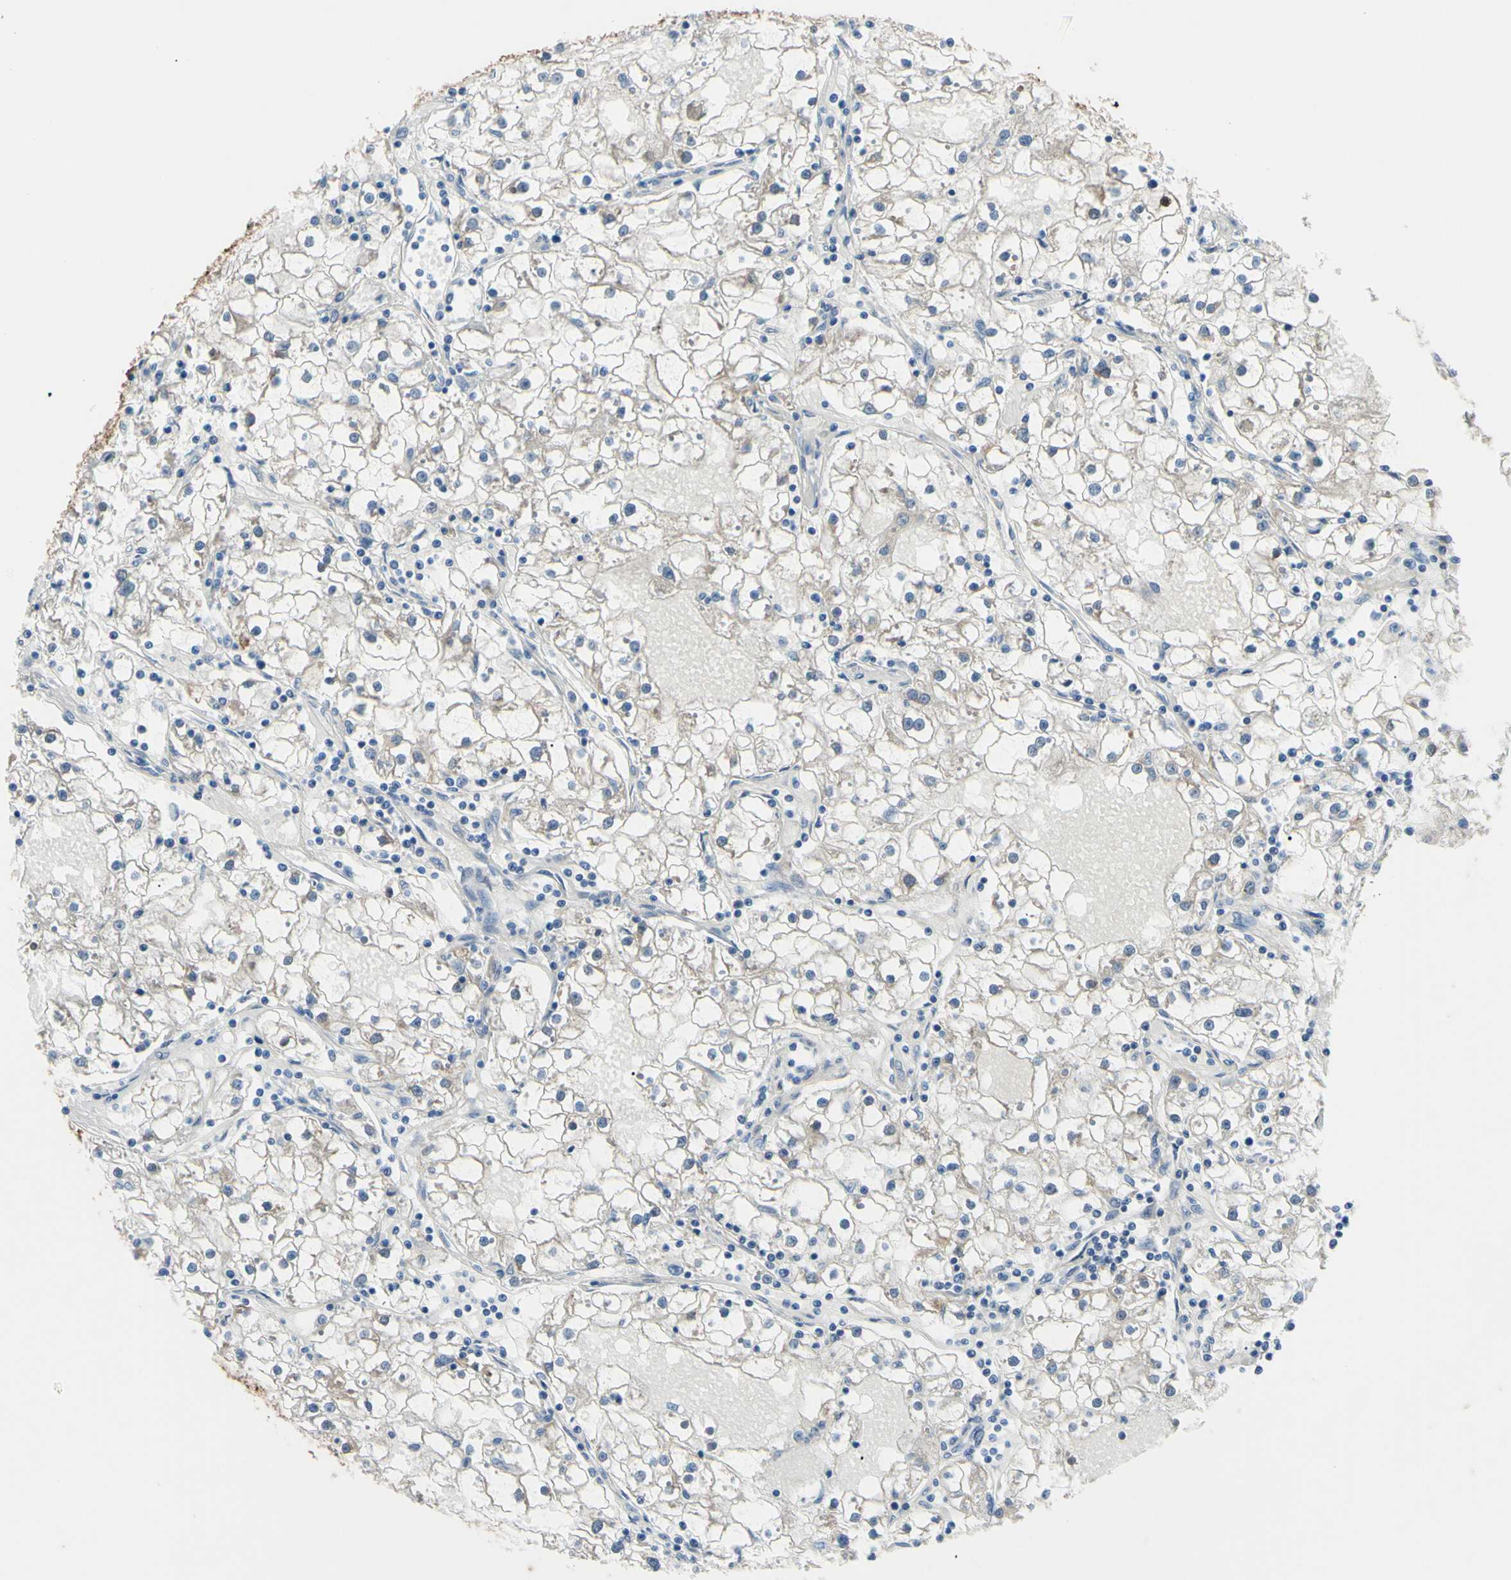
{"staining": {"intensity": "weak", "quantity": "<25%", "location": "cytoplasmic/membranous"}, "tissue": "renal cancer", "cell_type": "Tumor cells", "image_type": "cancer", "snomed": [{"axis": "morphology", "description": "Adenocarcinoma, NOS"}, {"axis": "topography", "description": "Kidney"}], "caption": "Renal adenocarcinoma stained for a protein using immunohistochemistry shows no expression tumor cells.", "gene": "NOL3", "patient": {"sex": "male", "age": 56}}